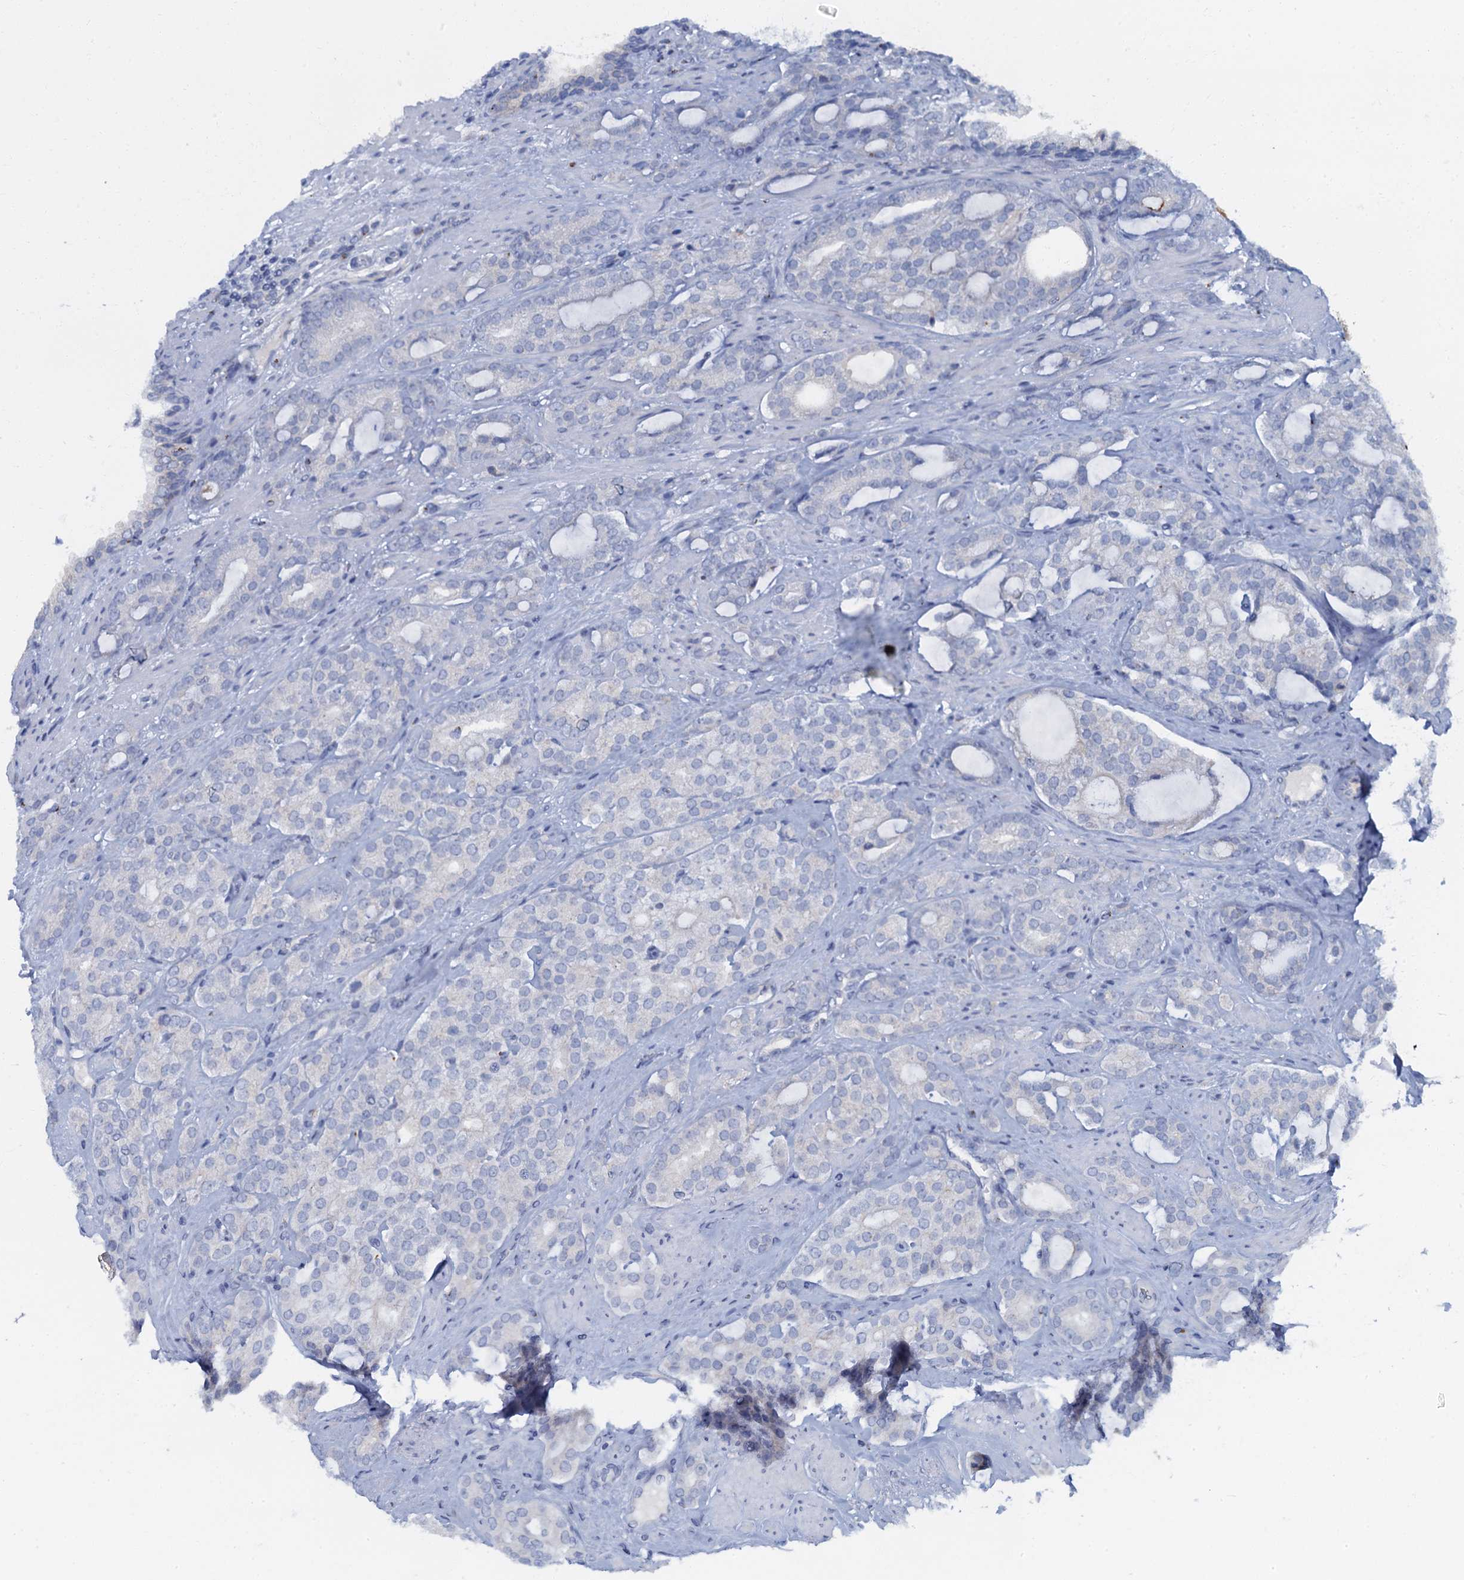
{"staining": {"intensity": "negative", "quantity": "none", "location": "none"}, "tissue": "prostate cancer", "cell_type": "Tumor cells", "image_type": "cancer", "snomed": [{"axis": "morphology", "description": "Adenocarcinoma, High grade"}, {"axis": "topography", "description": "Prostate"}], "caption": "Tumor cells are negative for brown protein staining in prostate cancer (high-grade adenocarcinoma).", "gene": "LYPD3", "patient": {"sex": "male", "age": 63}}